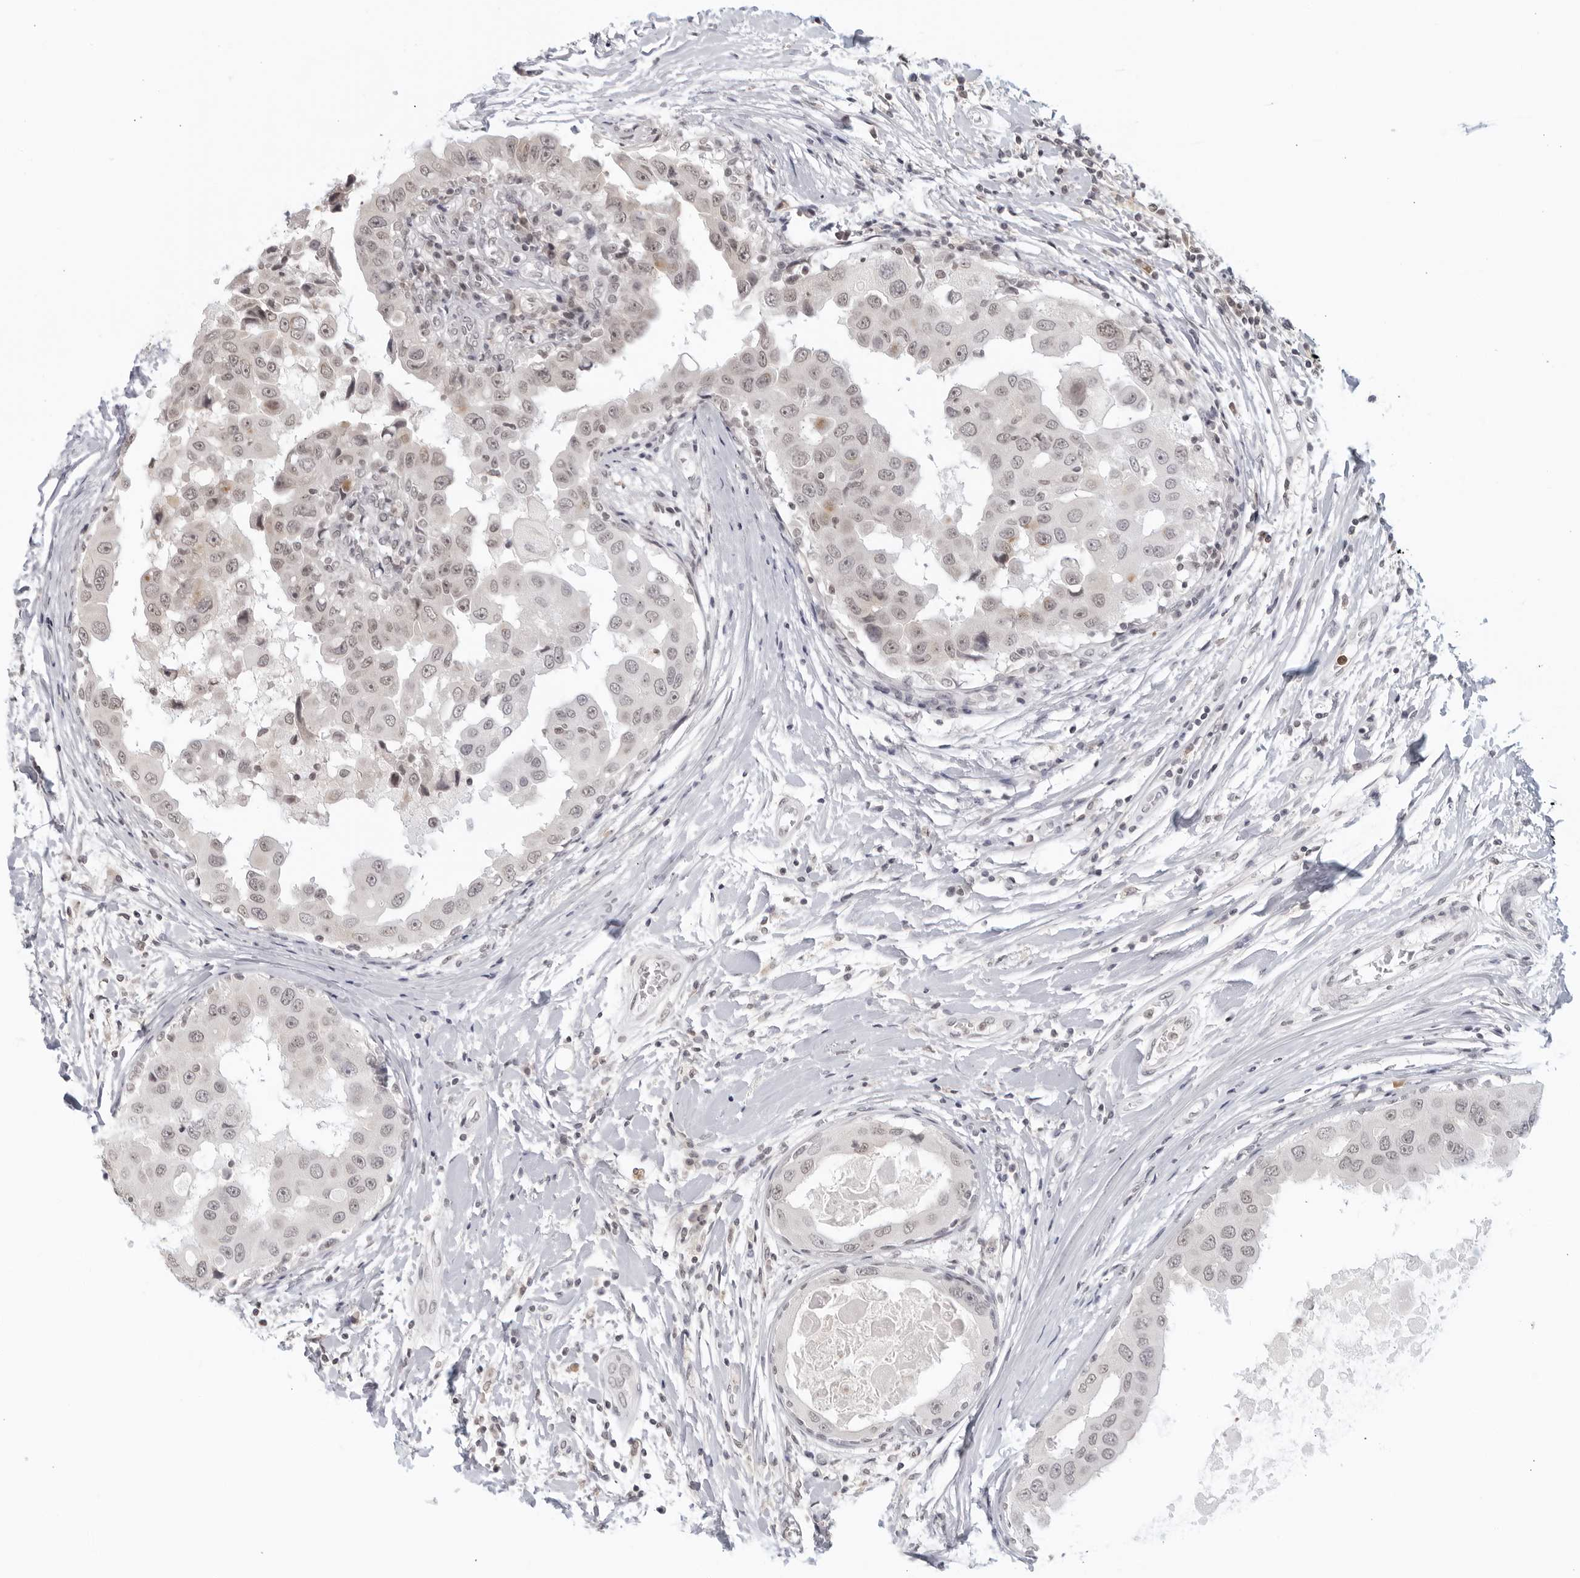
{"staining": {"intensity": "weak", "quantity": "25%-75%", "location": "nuclear"}, "tissue": "breast cancer", "cell_type": "Tumor cells", "image_type": "cancer", "snomed": [{"axis": "morphology", "description": "Duct carcinoma"}, {"axis": "topography", "description": "Breast"}], "caption": "Breast cancer stained with a protein marker exhibits weak staining in tumor cells.", "gene": "RAB11FIP3", "patient": {"sex": "female", "age": 27}}